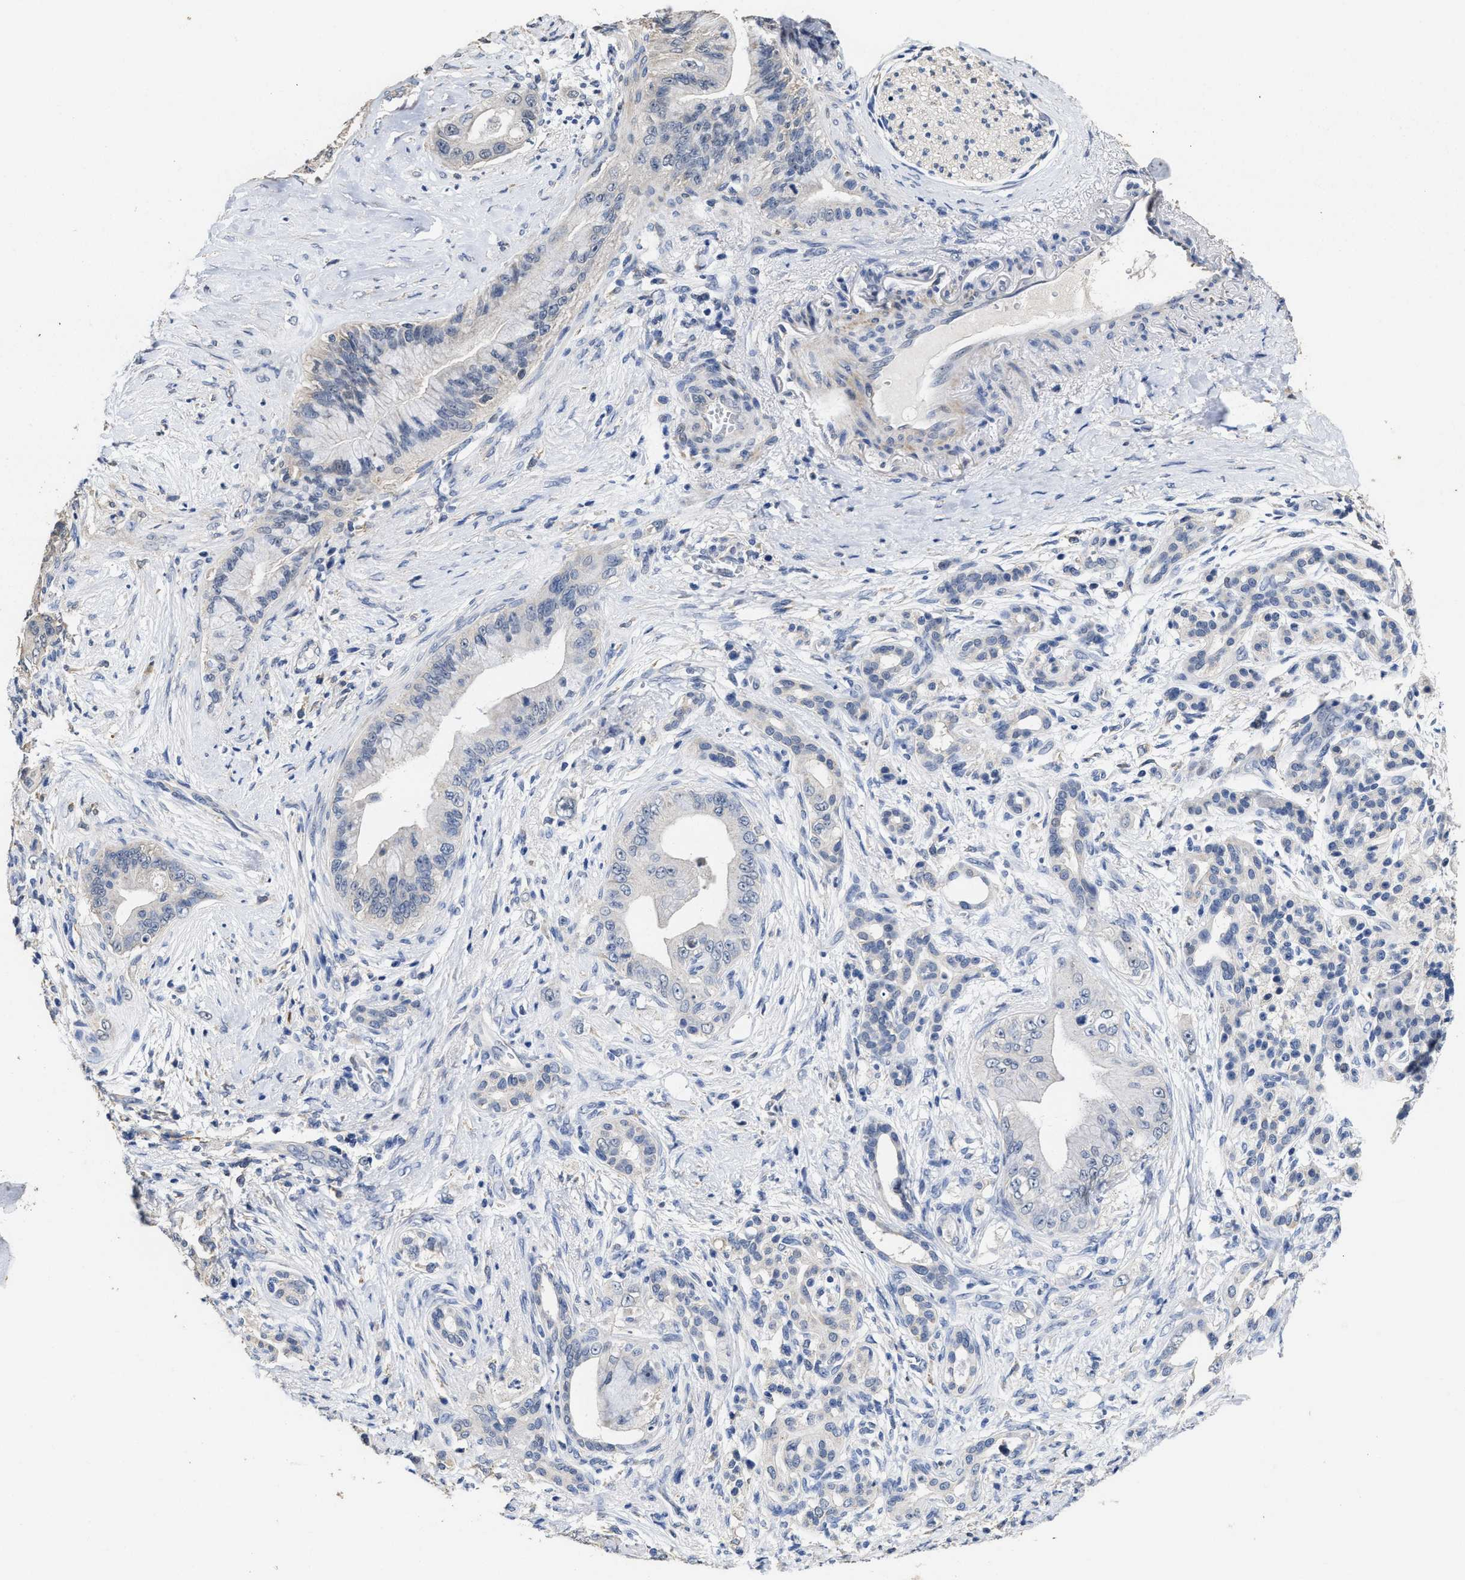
{"staining": {"intensity": "negative", "quantity": "none", "location": "none"}, "tissue": "pancreatic cancer", "cell_type": "Tumor cells", "image_type": "cancer", "snomed": [{"axis": "morphology", "description": "Adenocarcinoma, NOS"}, {"axis": "topography", "description": "Pancreas"}], "caption": "Immunohistochemistry image of pancreatic cancer (adenocarcinoma) stained for a protein (brown), which reveals no staining in tumor cells. (DAB (3,3'-diaminobenzidine) immunohistochemistry with hematoxylin counter stain).", "gene": "ZFAT", "patient": {"sex": "male", "age": 59}}